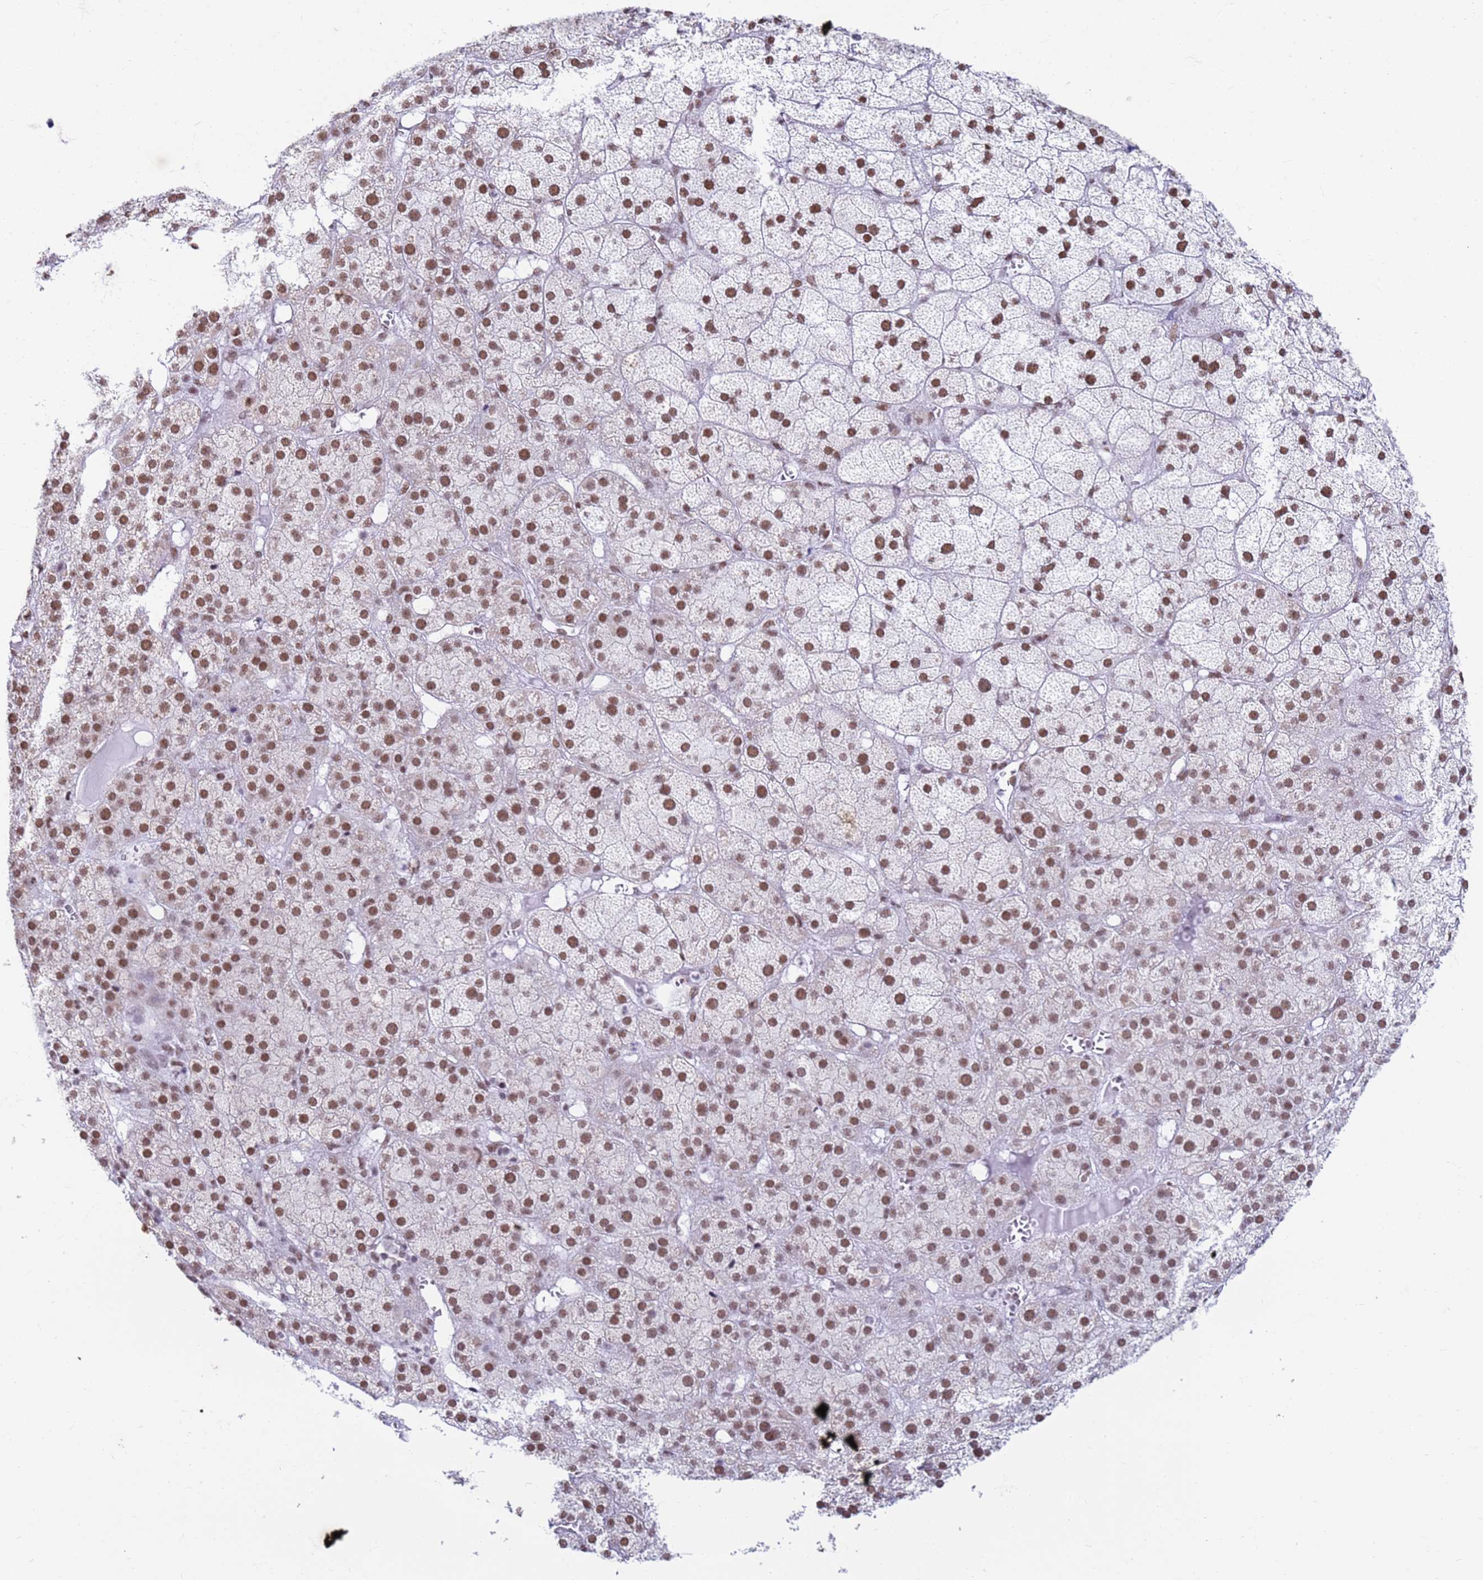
{"staining": {"intensity": "strong", "quantity": ">75%", "location": "nuclear"}, "tissue": "adrenal gland", "cell_type": "Glandular cells", "image_type": "normal", "snomed": [{"axis": "morphology", "description": "Normal tissue, NOS"}, {"axis": "topography", "description": "Adrenal gland"}], "caption": "Glandular cells reveal high levels of strong nuclear staining in approximately >75% of cells in normal human adrenal gland.", "gene": "FAM170B", "patient": {"sex": "female", "age": 61}}